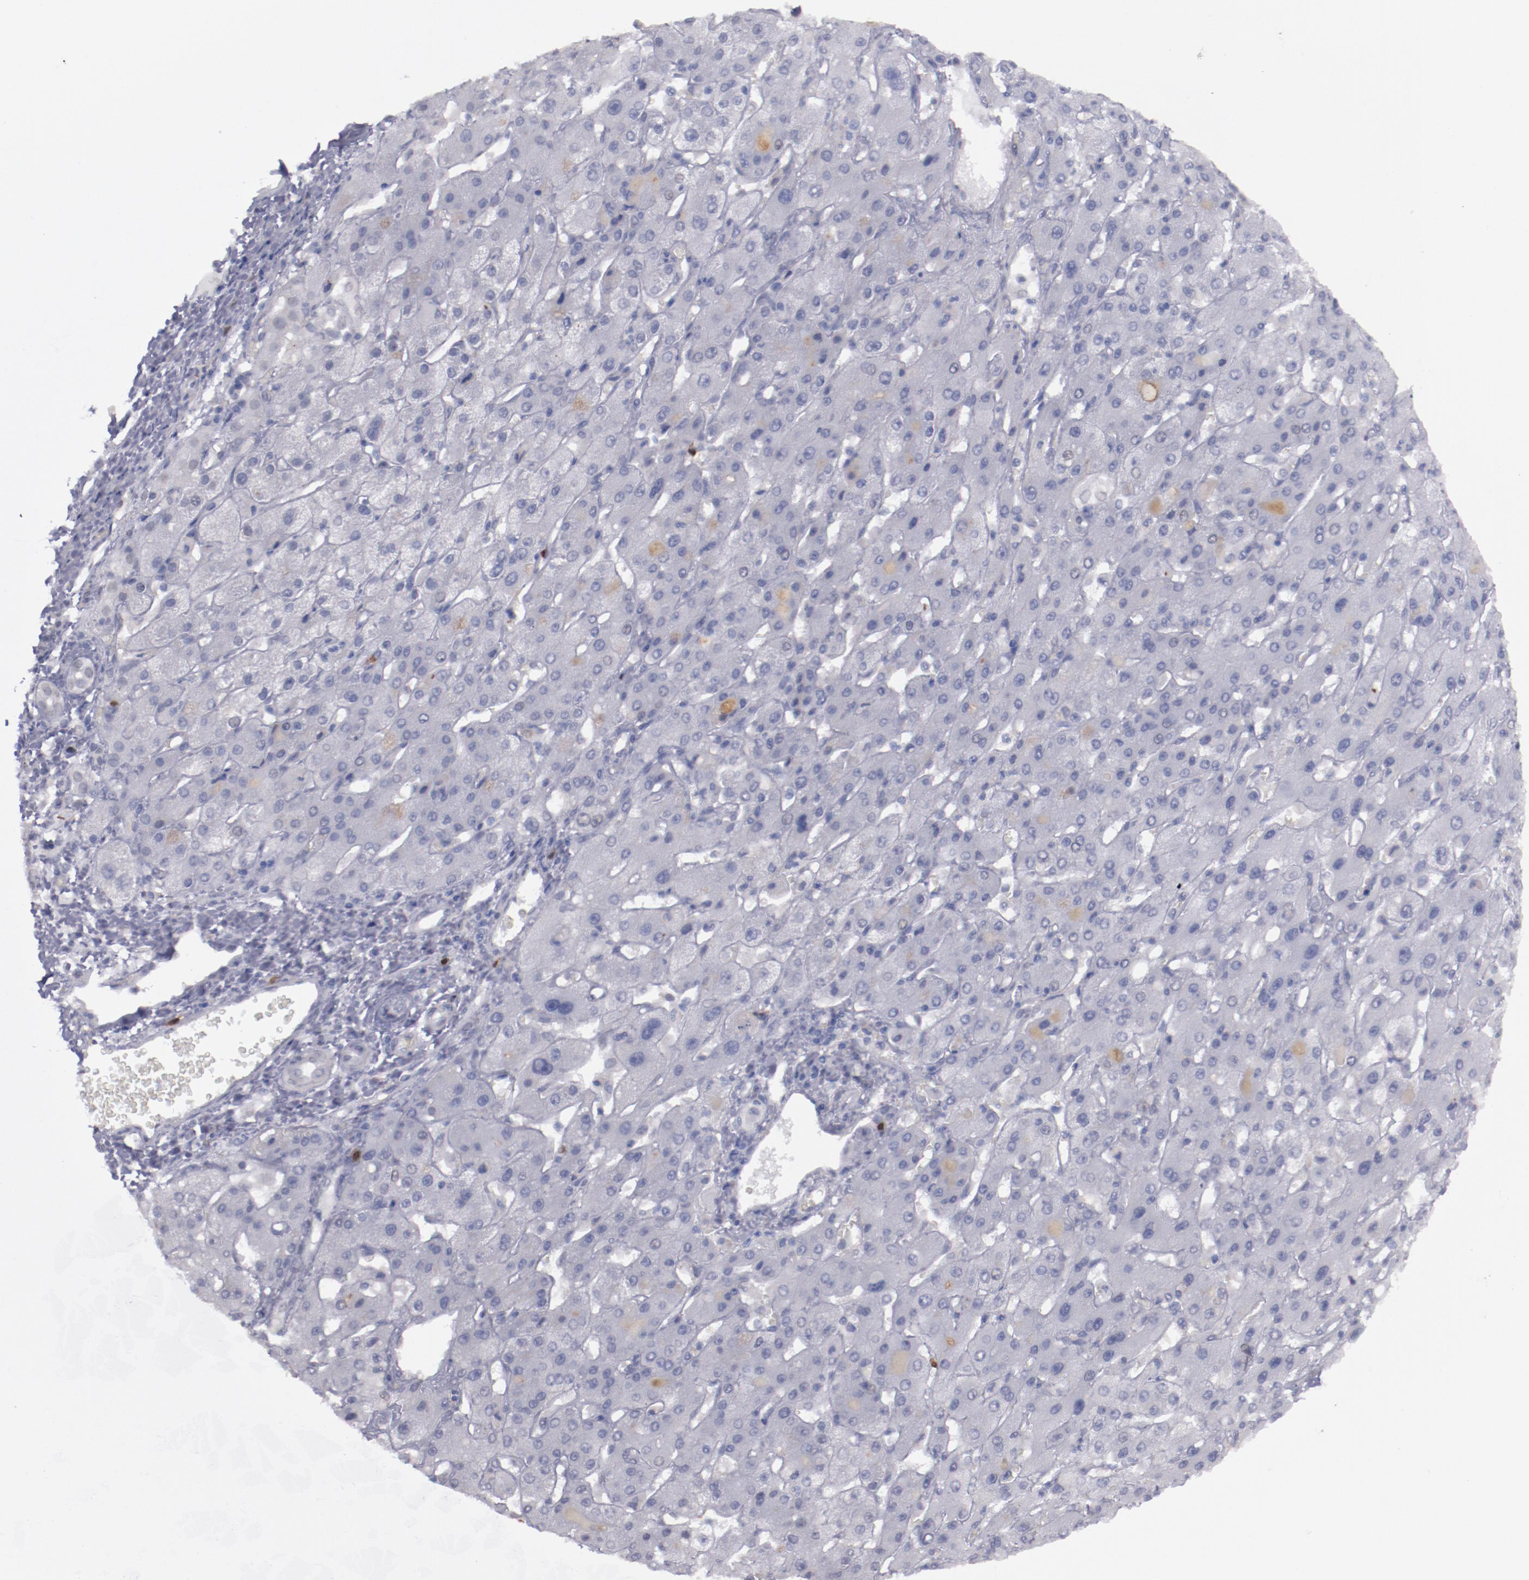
{"staining": {"intensity": "negative", "quantity": "none", "location": "none"}, "tissue": "liver cancer", "cell_type": "Tumor cells", "image_type": "cancer", "snomed": [{"axis": "morphology", "description": "Cholangiocarcinoma"}, {"axis": "topography", "description": "Liver"}], "caption": "DAB (3,3'-diaminobenzidine) immunohistochemical staining of human liver cancer exhibits no significant positivity in tumor cells.", "gene": "IRF4", "patient": {"sex": "female", "age": 52}}